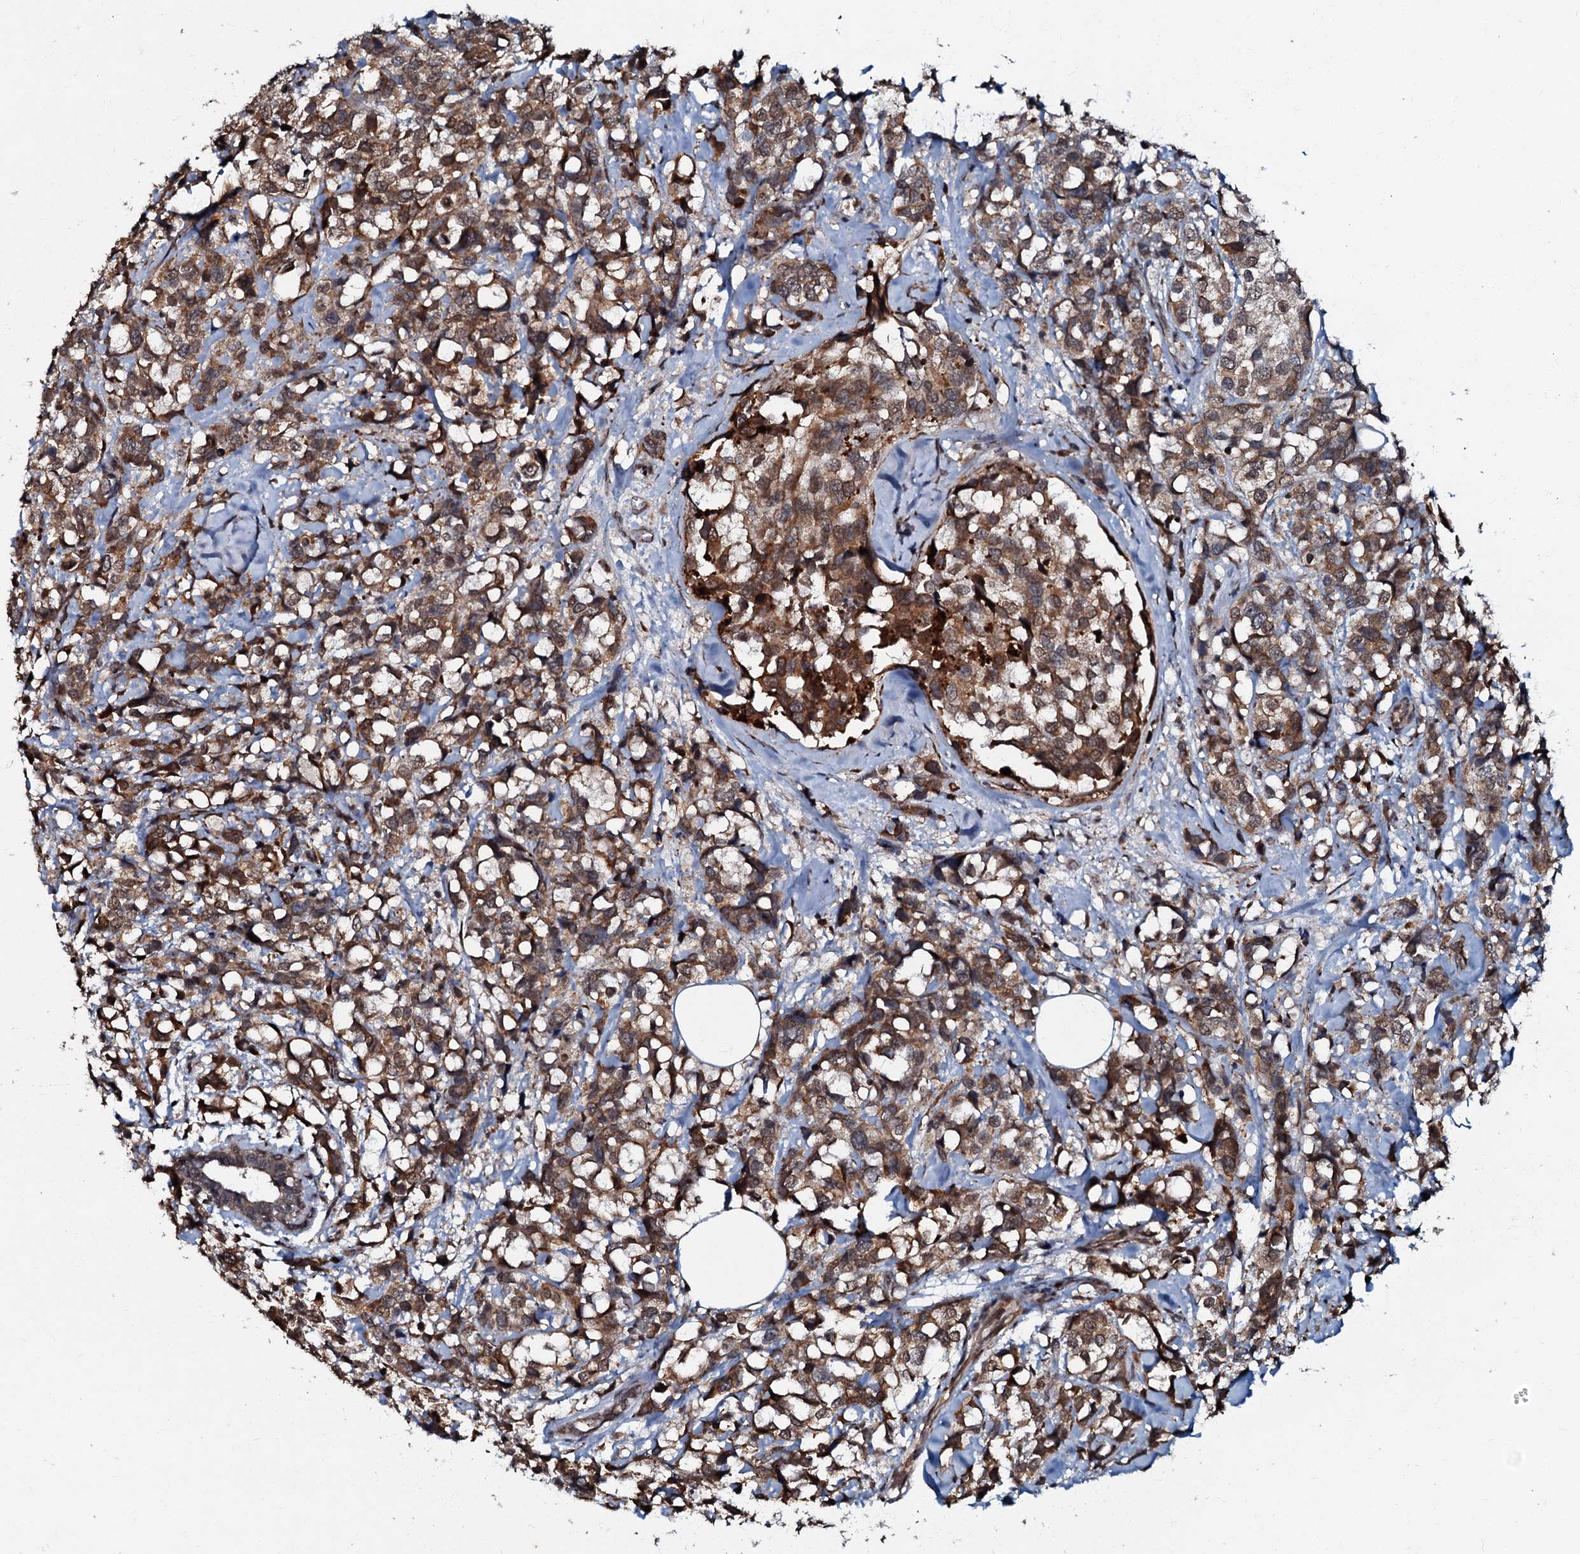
{"staining": {"intensity": "moderate", "quantity": ">75%", "location": "cytoplasmic/membranous,nuclear"}, "tissue": "breast cancer", "cell_type": "Tumor cells", "image_type": "cancer", "snomed": [{"axis": "morphology", "description": "Lobular carcinoma"}, {"axis": "topography", "description": "Breast"}], "caption": "Immunohistochemistry histopathology image of neoplastic tissue: breast lobular carcinoma stained using immunohistochemistry (IHC) demonstrates medium levels of moderate protein expression localized specifically in the cytoplasmic/membranous and nuclear of tumor cells, appearing as a cytoplasmic/membranous and nuclear brown color.", "gene": "C18orf32", "patient": {"sex": "female", "age": 59}}